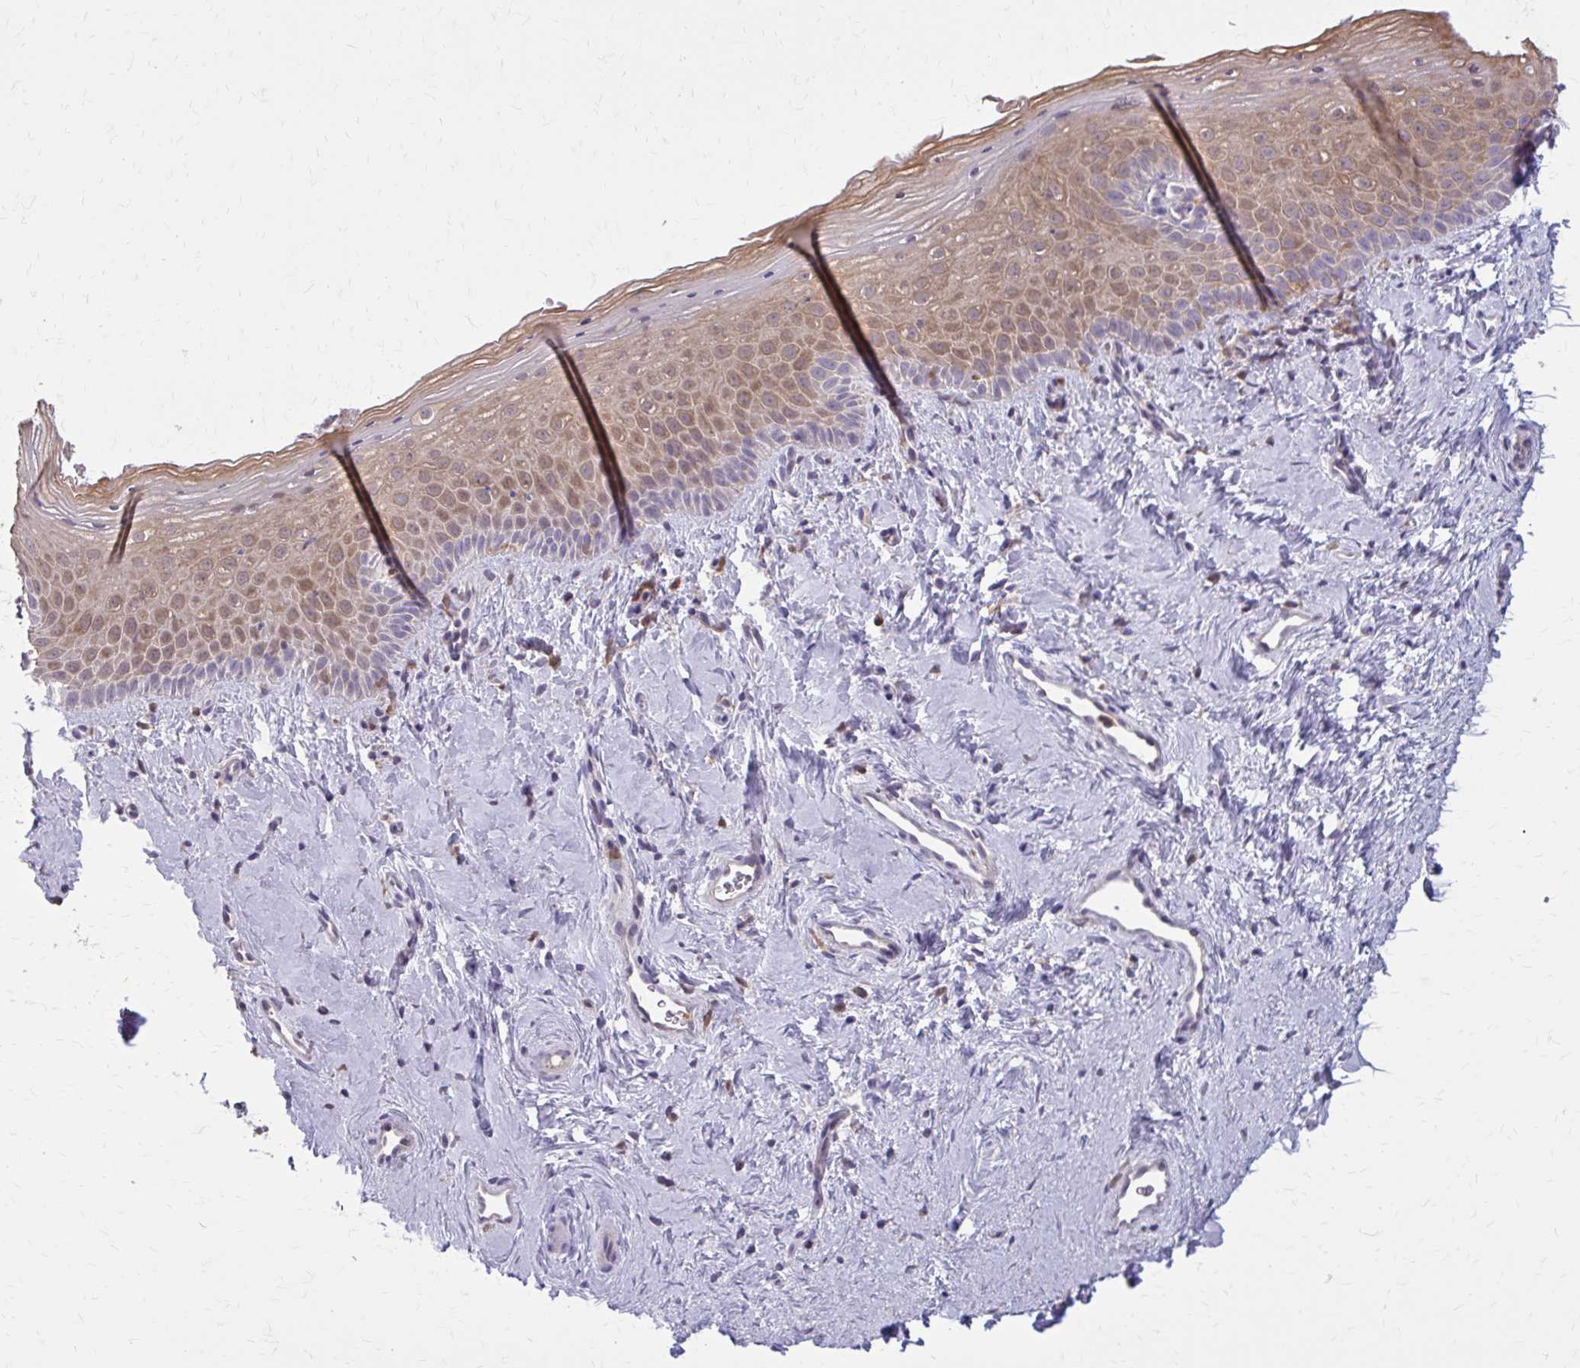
{"staining": {"intensity": "moderate", "quantity": "25%-75%", "location": "cytoplasmic/membranous"}, "tissue": "vagina", "cell_type": "Squamous epithelial cells", "image_type": "normal", "snomed": [{"axis": "morphology", "description": "Normal tissue, NOS"}, {"axis": "topography", "description": "Vagina"}], "caption": "Immunohistochemical staining of benign vagina exhibits 25%-75% levels of moderate cytoplasmic/membranous protein positivity in approximately 25%-75% of squamous epithelial cells. The staining is performed using DAB (3,3'-diaminobenzidine) brown chromogen to label protein expression. The nuclei are counter-stained blue using hematoxylin.", "gene": "NRBF2", "patient": {"sex": "female", "age": 51}}